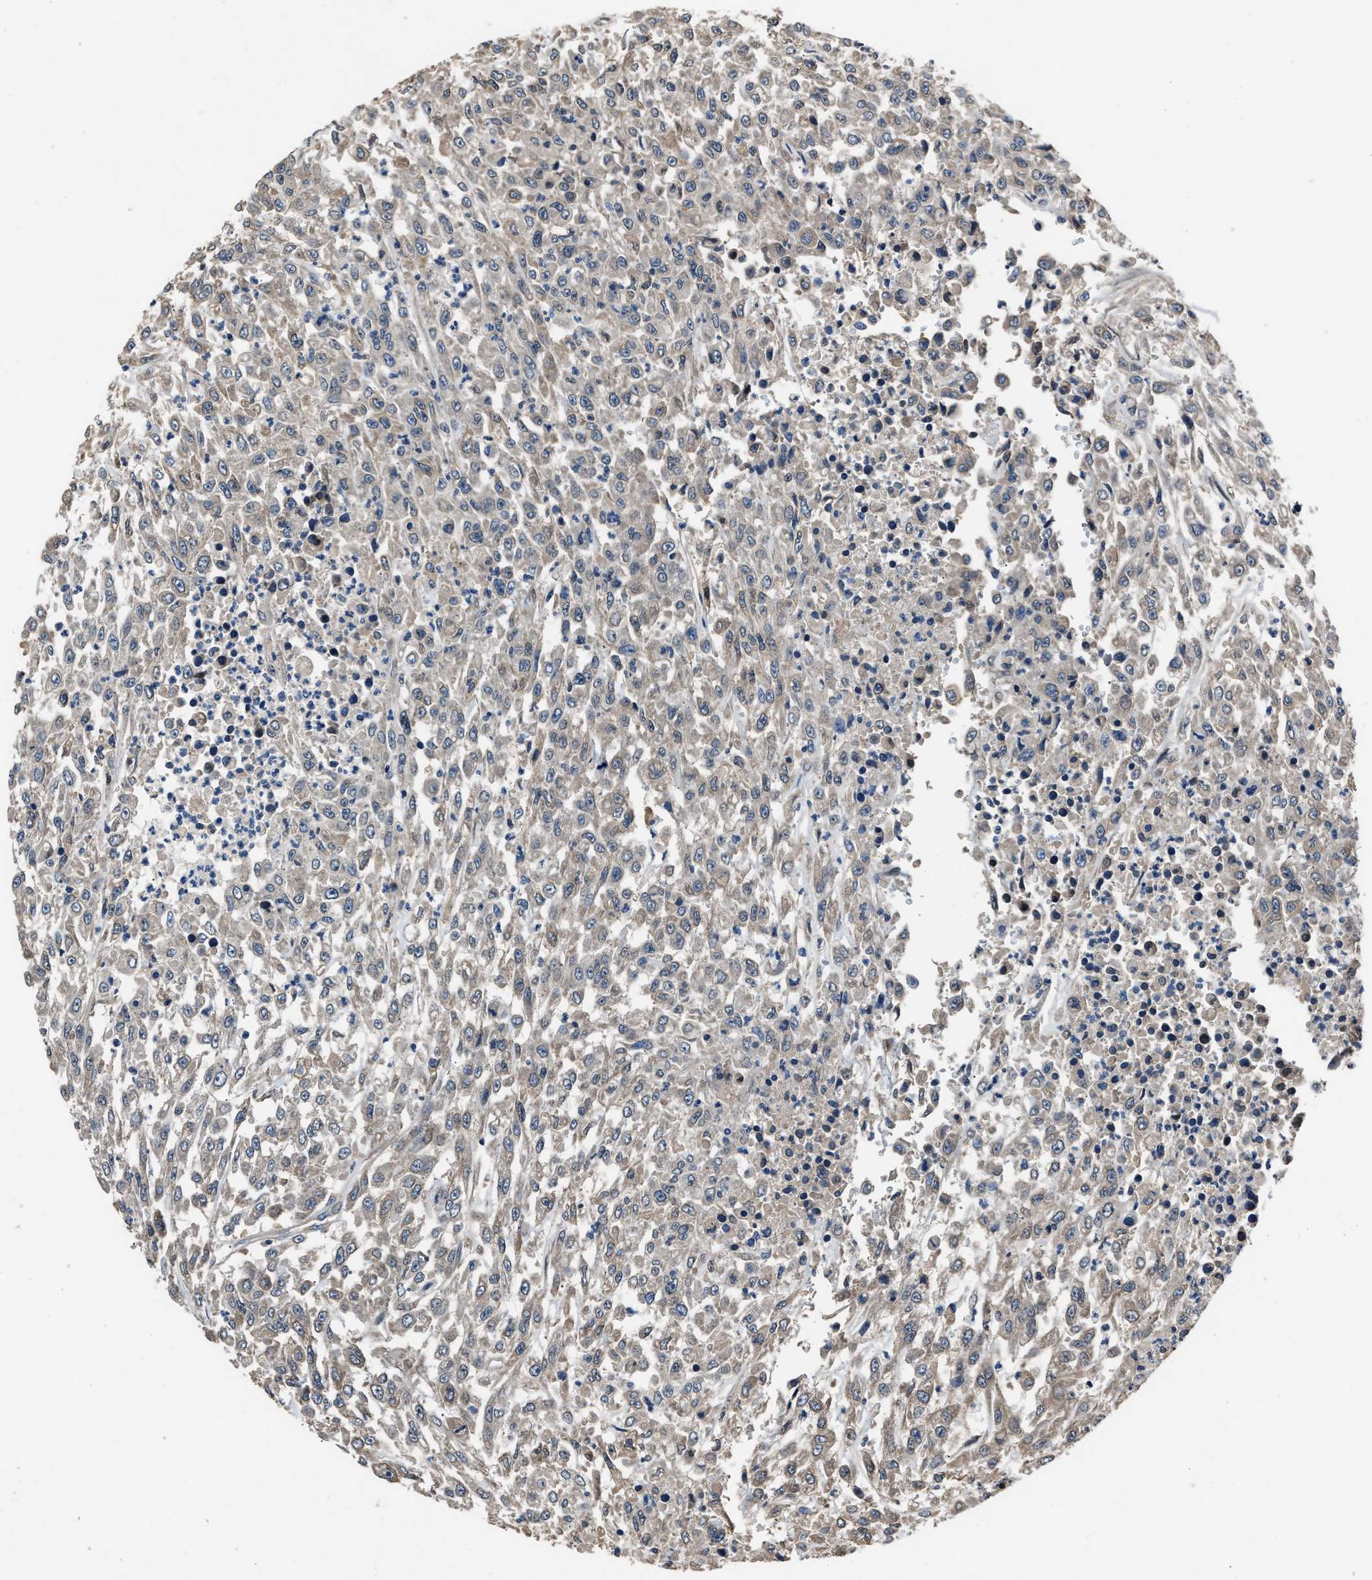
{"staining": {"intensity": "weak", "quantity": "25%-75%", "location": "cytoplasmic/membranous"}, "tissue": "urothelial cancer", "cell_type": "Tumor cells", "image_type": "cancer", "snomed": [{"axis": "morphology", "description": "Urothelial carcinoma, High grade"}, {"axis": "topography", "description": "Urinary bladder"}], "caption": "IHC staining of high-grade urothelial carcinoma, which shows low levels of weak cytoplasmic/membranous positivity in about 25%-75% of tumor cells indicating weak cytoplasmic/membranous protein staining. The staining was performed using DAB (3,3'-diaminobenzidine) (brown) for protein detection and nuclei were counterstained in hematoxylin (blue).", "gene": "TNRC18", "patient": {"sex": "male", "age": 46}}